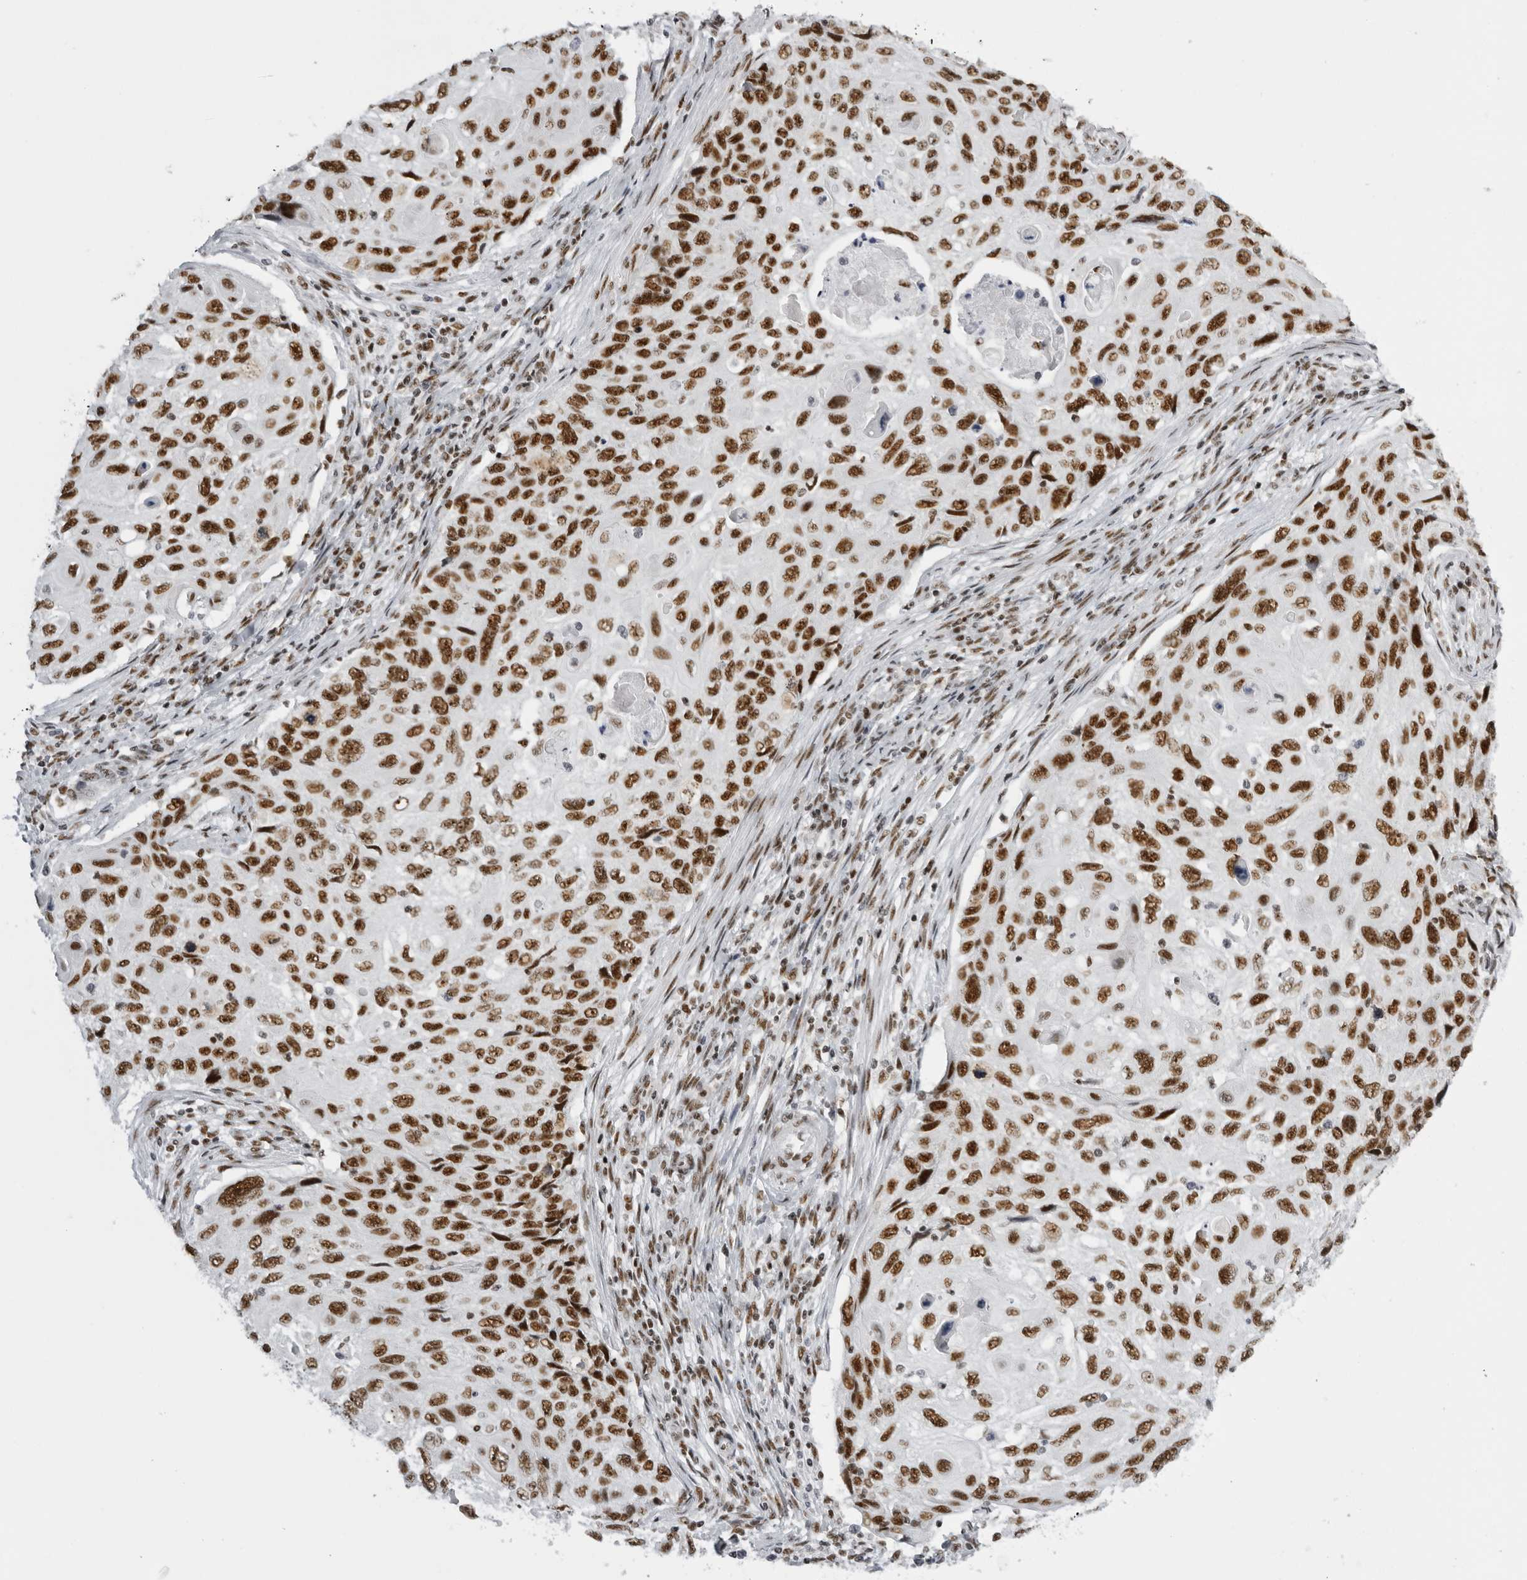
{"staining": {"intensity": "strong", "quantity": ">75%", "location": "nuclear"}, "tissue": "cervical cancer", "cell_type": "Tumor cells", "image_type": "cancer", "snomed": [{"axis": "morphology", "description": "Squamous cell carcinoma, NOS"}, {"axis": "topography", "description": "Cervix"}], "caption": "About >75% of tumor cells in human cervical squamous cell carcinoma demonstrate strong nuclear protein expression as visualized by brown immunohistochemical staining.", "gene": "DHX9", "patient": {"sex": "female", "age": 70}}